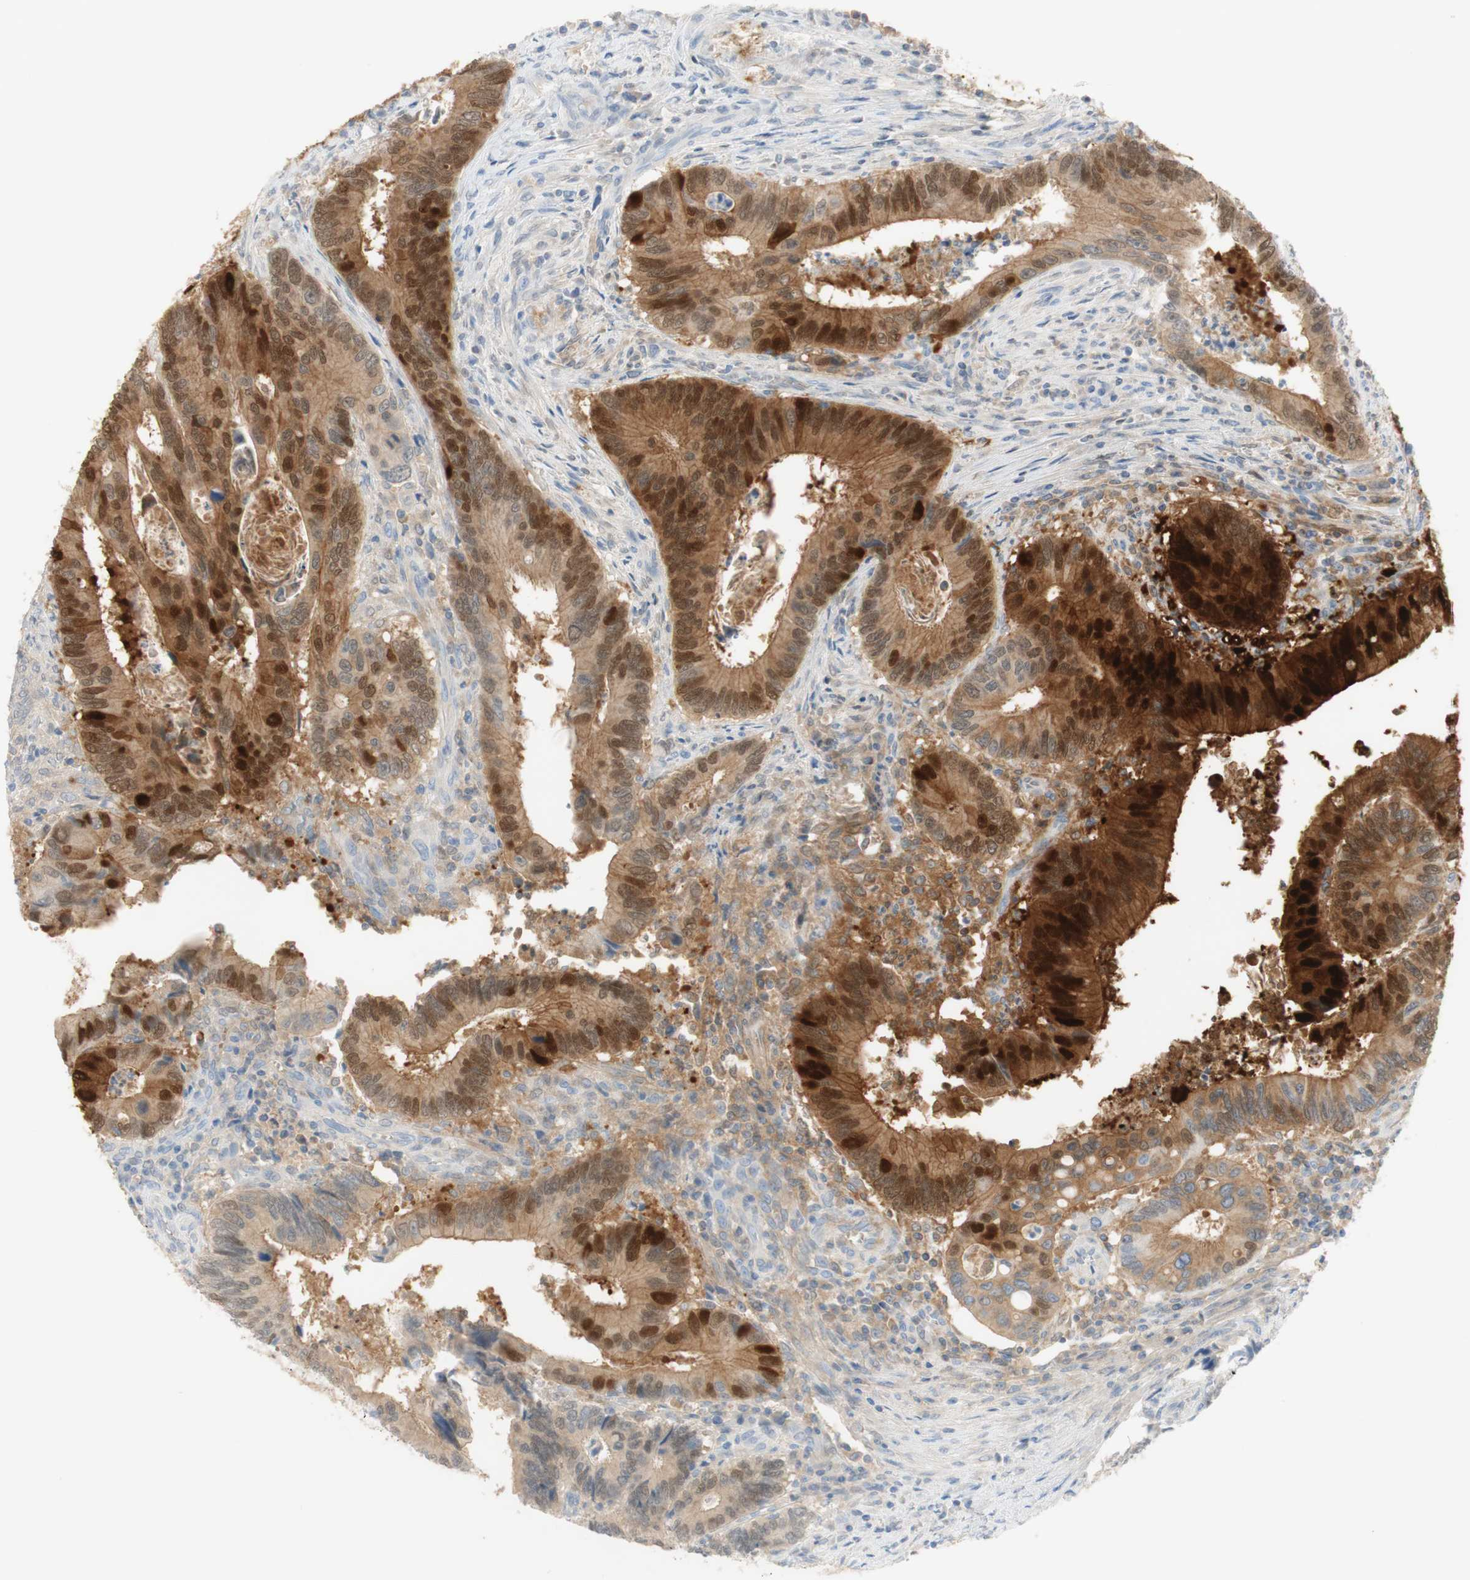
{"staining": {"intensity": "strong", "quantity": ">75%", "location": "cytoplasmic/membranous,nuclear"}, "tissue": "colorectal cancer", "cell_type": "Tumor cells", "image_type": "cancer", "snomed": [{"axis": "morphology", "description": "Inflammation, NOS"}, {"axis": "morphology", "description": "Adenocarcinoma, NOS"}, {"axis": "topography", "description": "Colon"}], "caption": "IHC photomicrograph of adenocarcinoma (colorectal) stained for a protein (brown), which demonstrates high levels of strong cytoplasmic/membranous and nuclear positivity in approximately >75% of tumor cells.", "gene": "SELENBP1", "patient": {"sex": "male", "age": 72}}